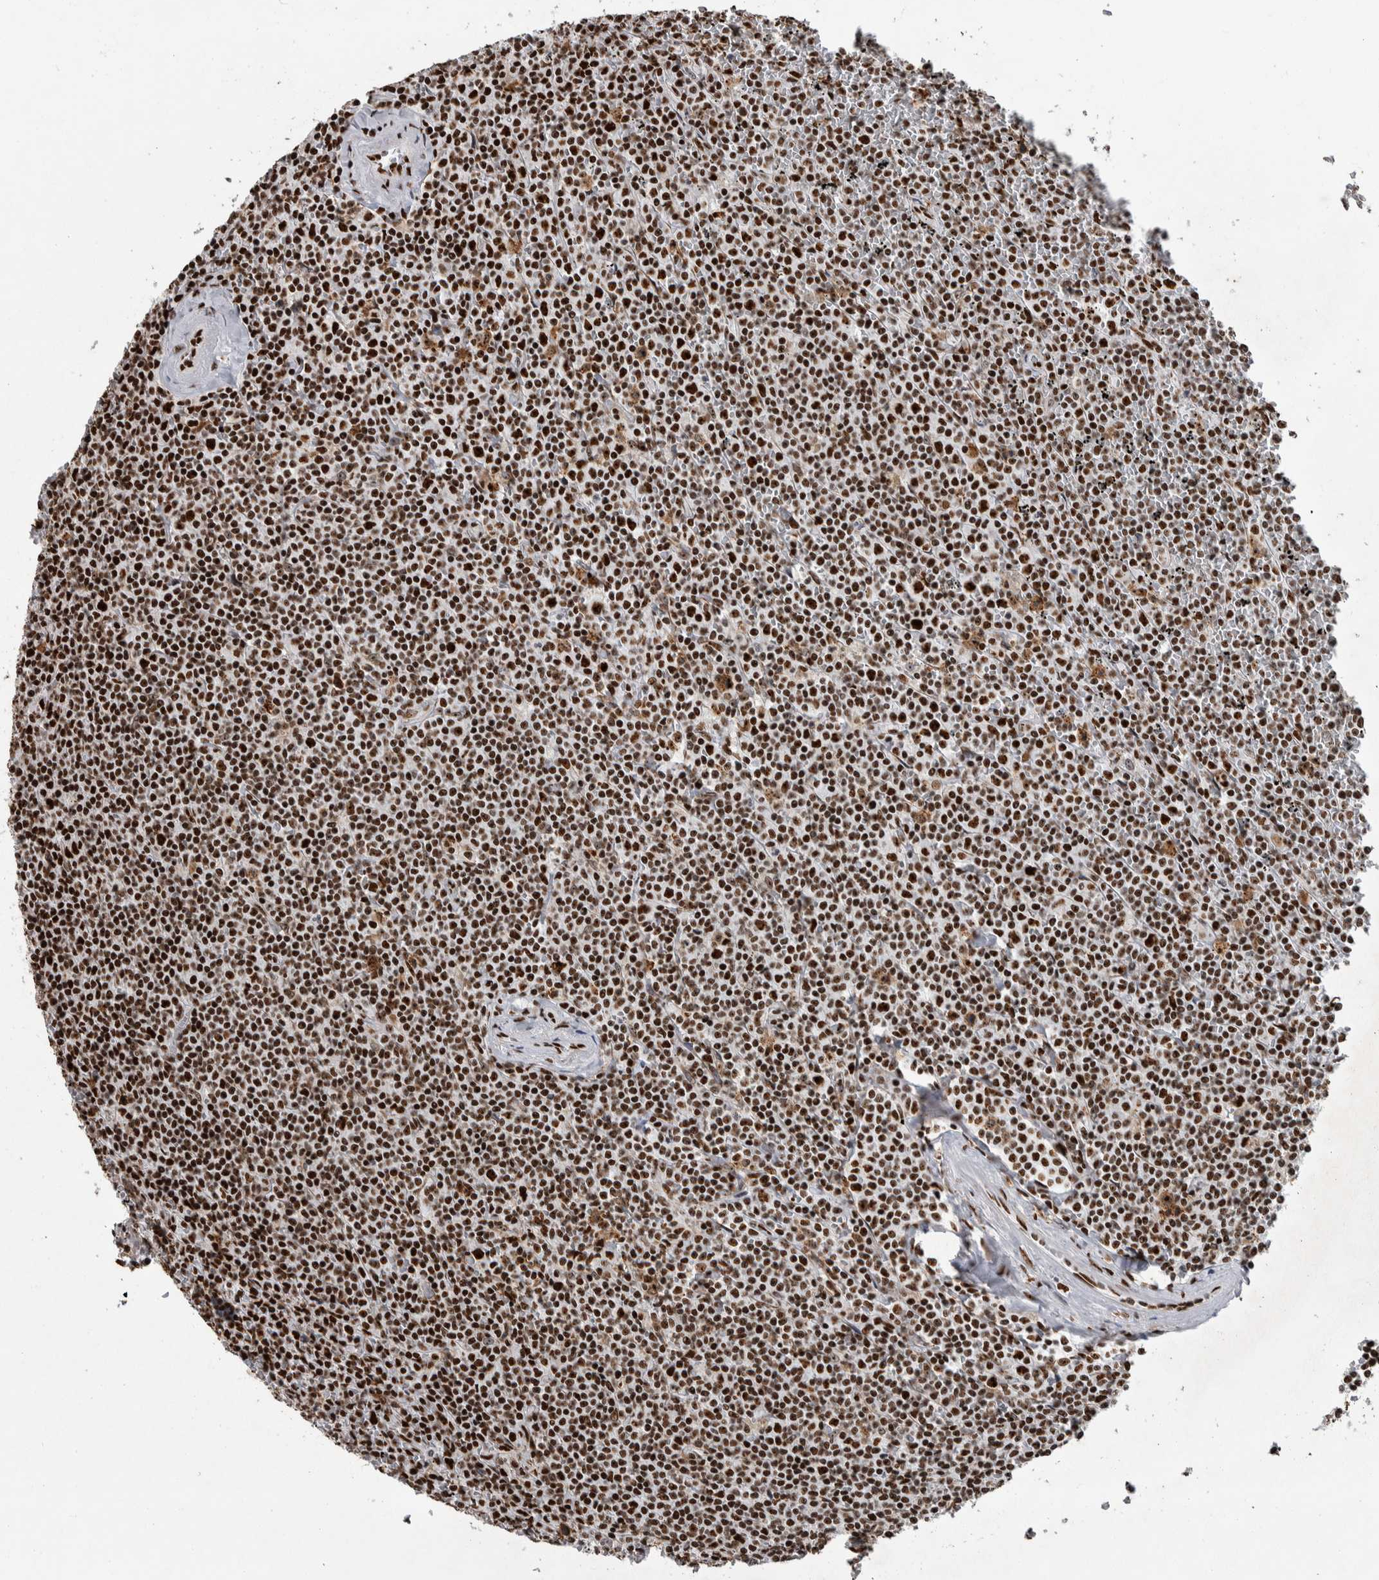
{"staining": {"intensity": "strong", "quantity": ">75%", "location": "nuclear"}, "tissue": "lymphoma", "cell_type": "Tumor cells", "image_type": "cancer", "snomed": [{"axis": "morphology", "description": "Malignant lymphoma, non-Hodgkin's type, Low grade"}, {"axis": "topography", "description": "Spleen"}], "caption": "The image demonstrates staining of low-grade malignant lymphoma, non-Hodgkin's type, revealing strong nuclear protein staining (brown color) within tumor cells.", "gene": "NCL", "patient": {"sex": "female", "age": 19}}